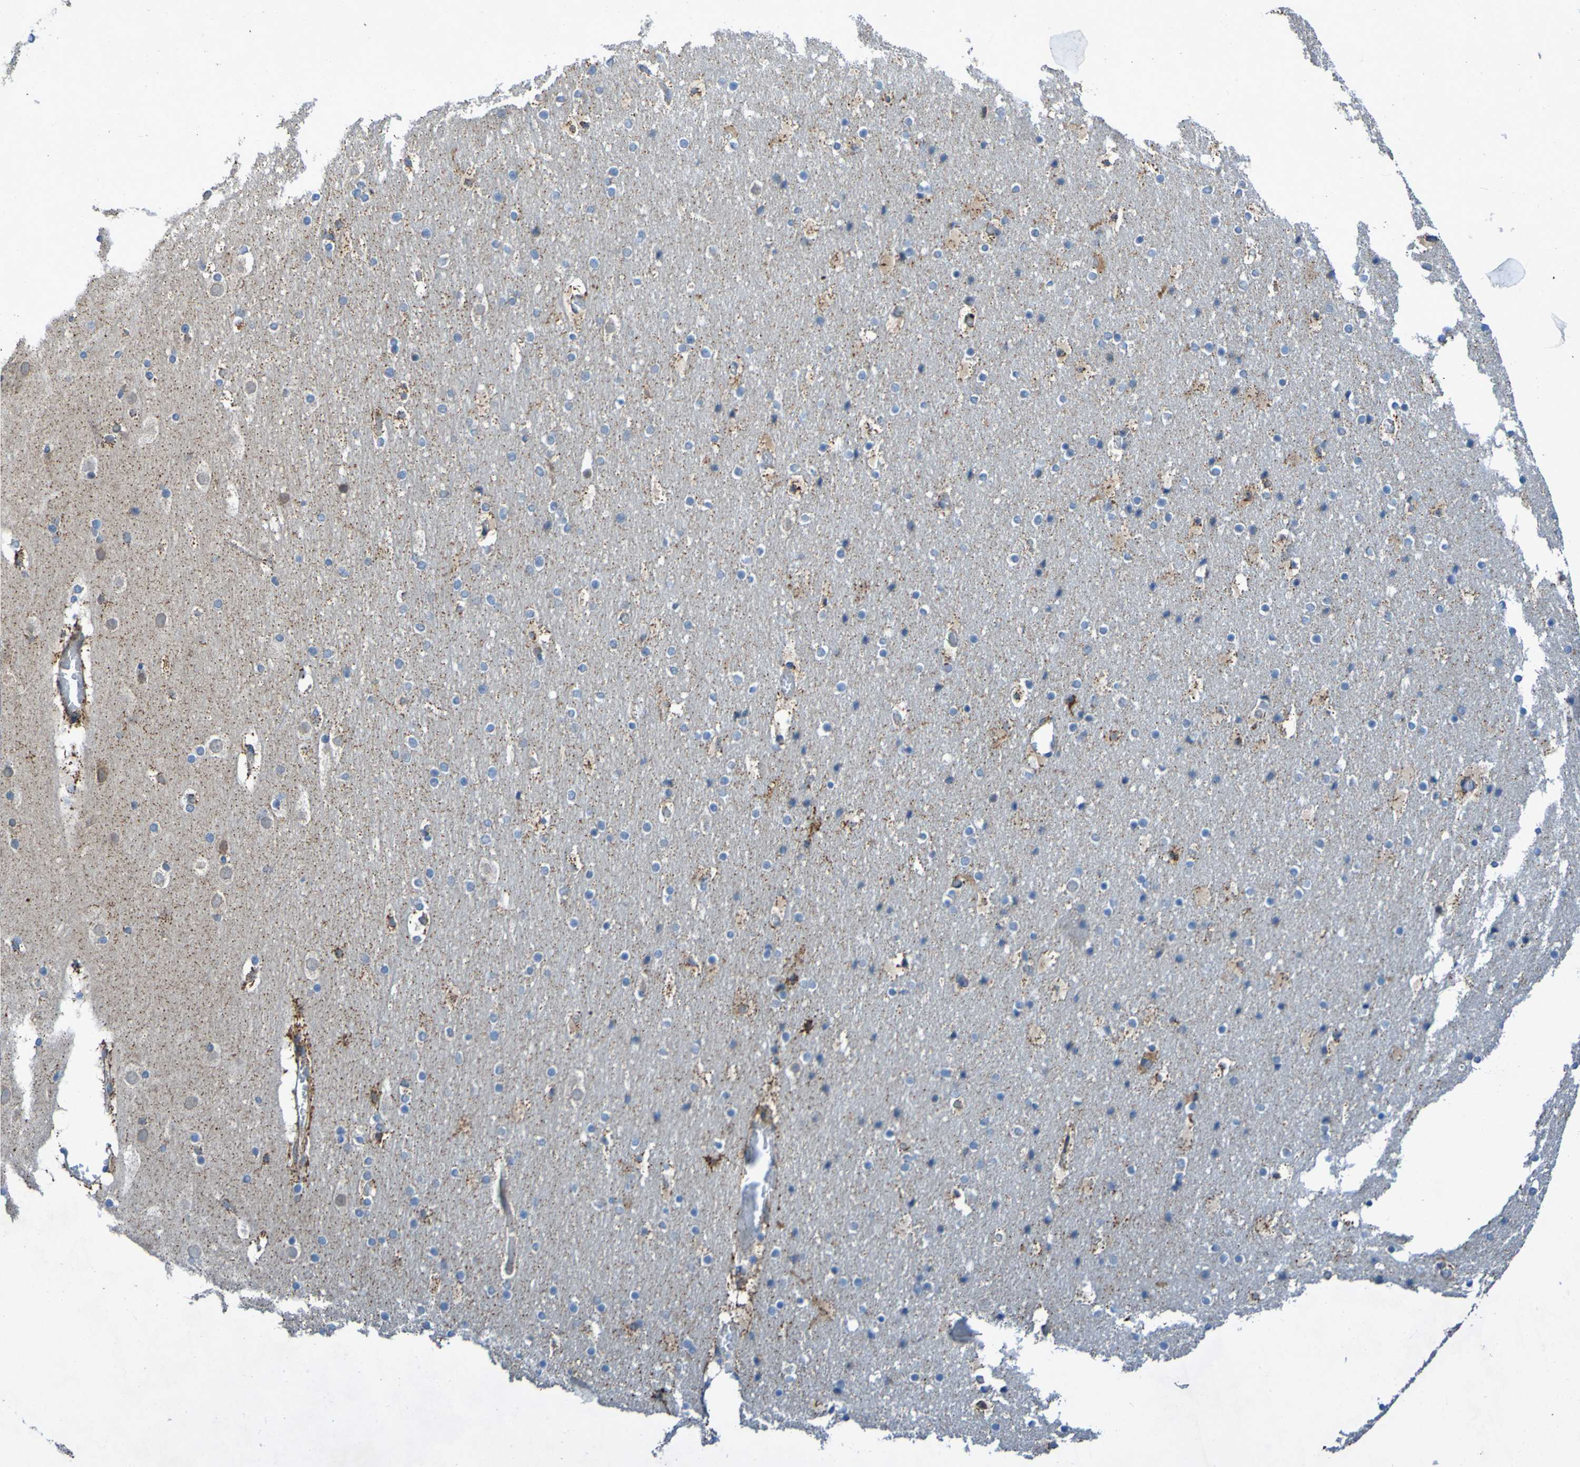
{"staining": {"intensity": "moderate", "quantity": "<25%", "location": "cytoplasmic/membranous"}, "tissue": "cerebral cortex", "cell_type": "Endothelial cells", "image_type": "normal", "snomed": [{"axis": "morphology", "description": "Normal tissue, NOS"}, {"axis": "topography", "description": "Cerebral cortex"}], "caption": "IHC micrograph of unremarkable cerebral cortex: cerebral cortex stained using IHC displays low levels of moderate protein expression localized specifically in the cytoplasmic/membranous of endothelial cells, appearing as a cytoplasmic/membranous brown color.", "gene": "CCDC51", "patient": {"sex": "male", "age": 57}}